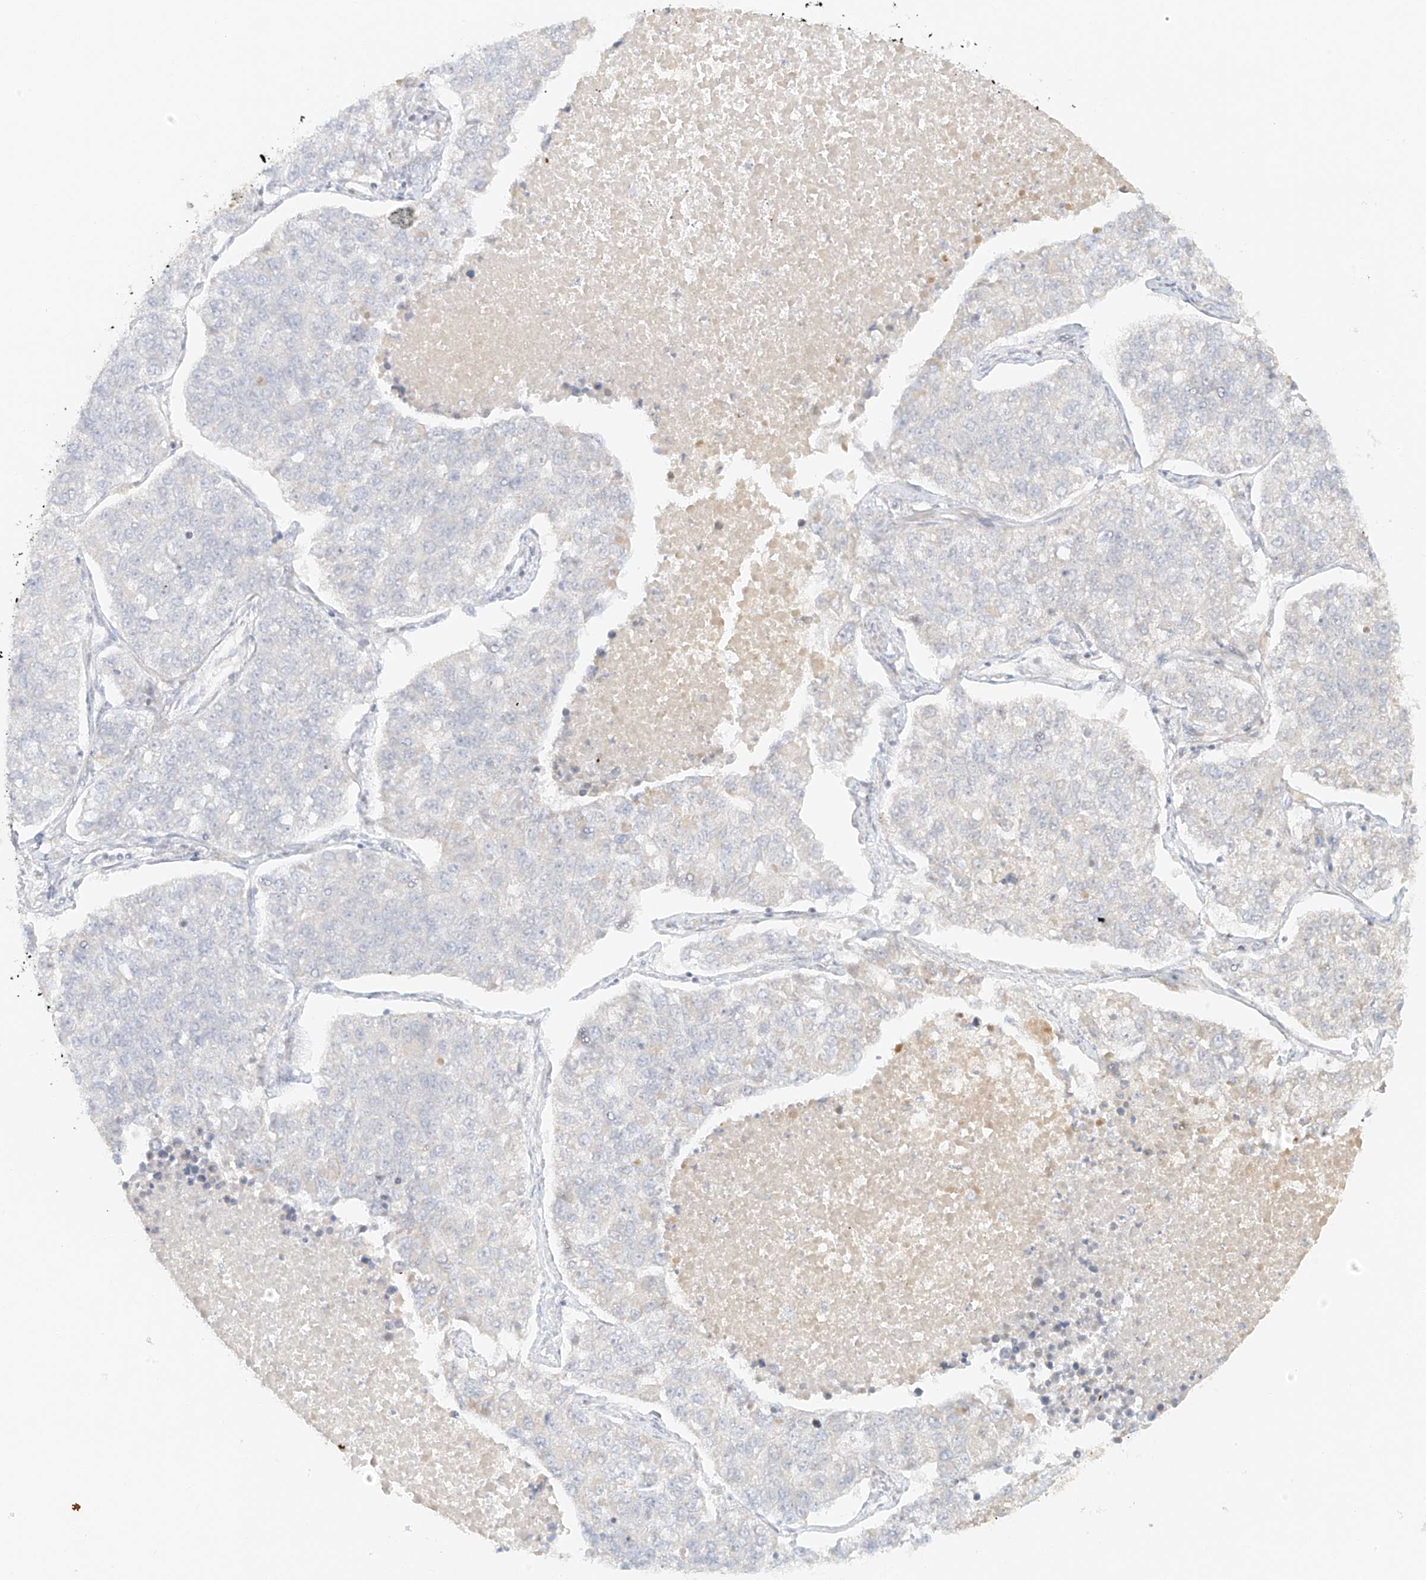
{"staining": {"intensity": "negative", "quantity": "none", "location": "none"}, "tissue": "lung cancer", "cell_type": "Tumor cells", "image_type": "cancer", "snomed": [{"axis": "morphology", "description": "Adenocarcinoma, NOS"}, {"axis": "topography", "description": "Lung"}], "caption": "High power microscopy photomicrograph of an immunohistochemistry (IHC) photomicrograph of lung cancer (adenocarcinoma), revealing no significant positivity in tumor cells.", "gene": "MIPEP", "patient": {"sex": "male", "age": 49}}